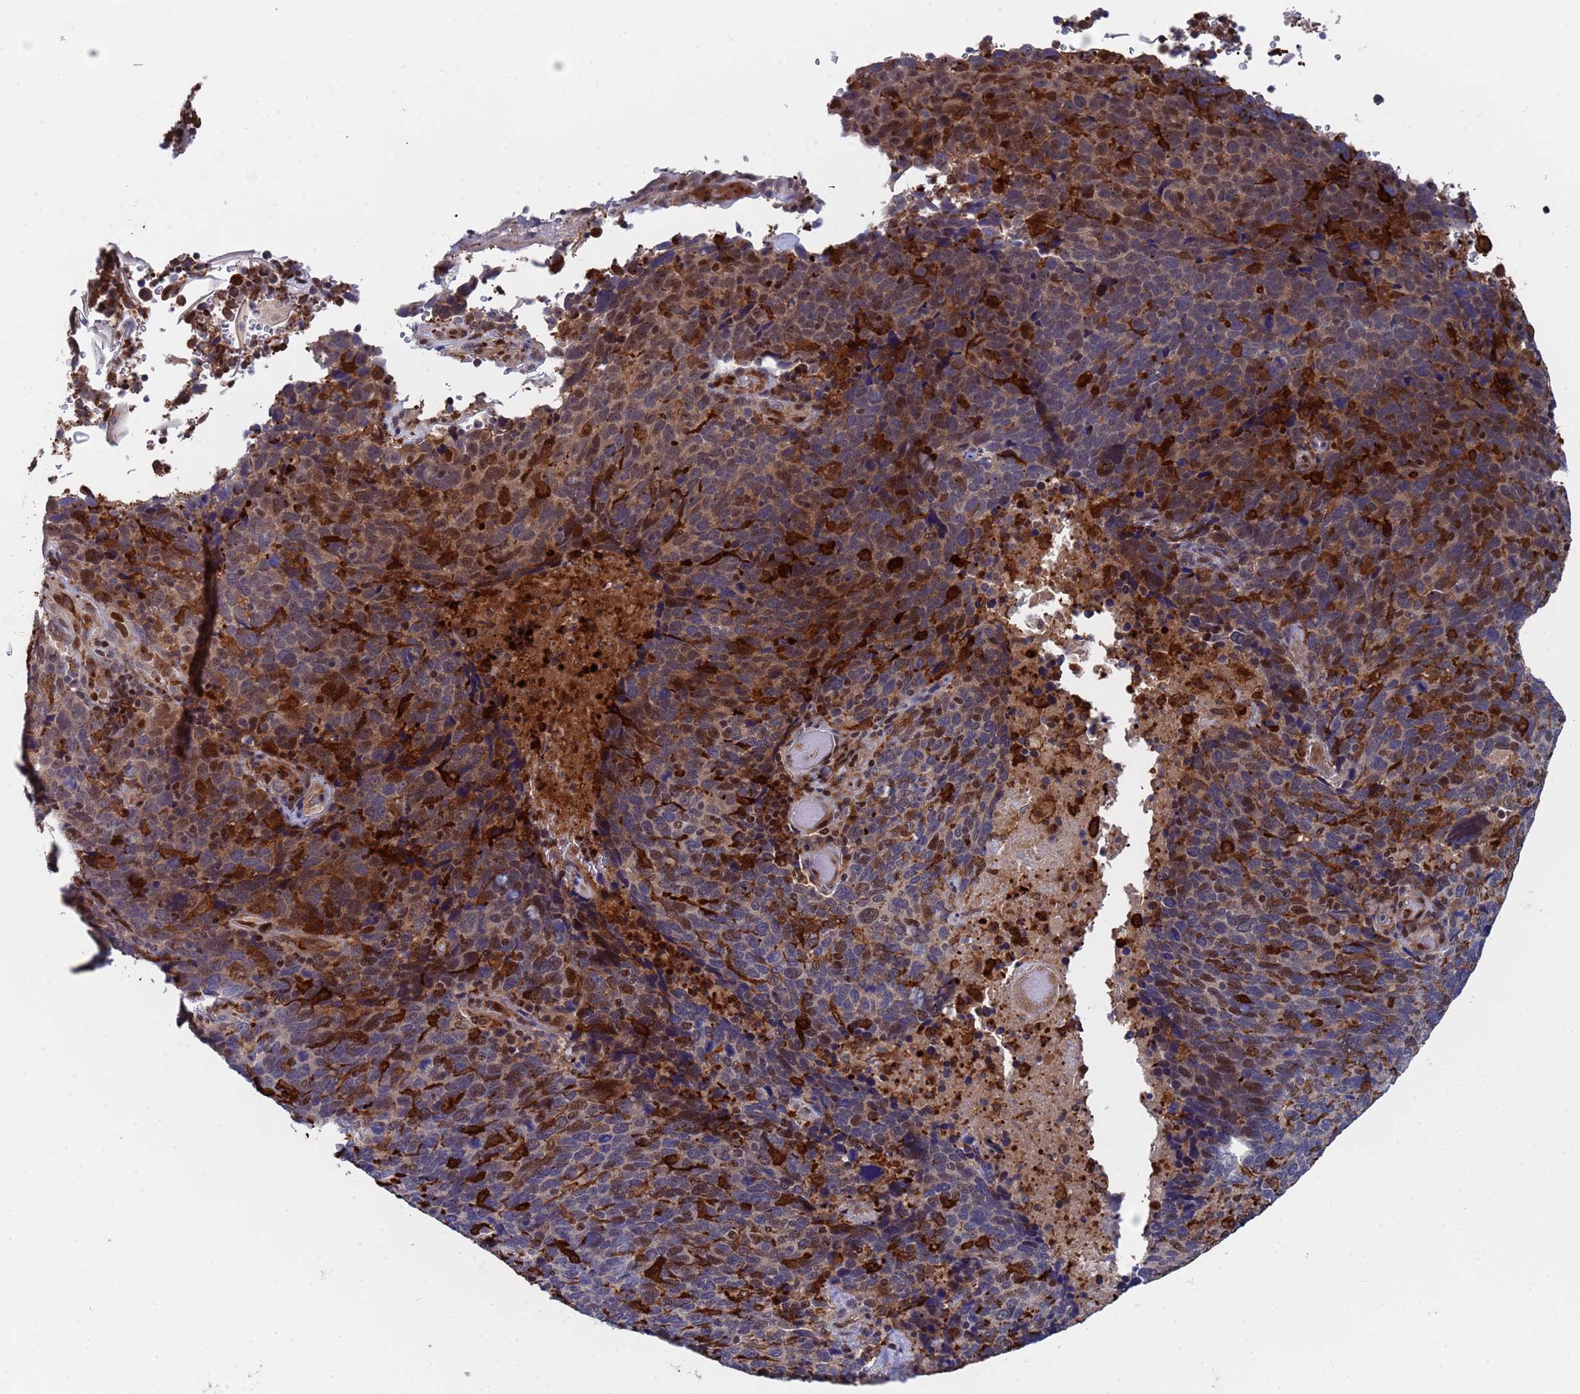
{"staining": {"intensity": "moderate", "quantity": "25%-75%", "location": "nuclear"}, "tissue": "cervical cancer", "cell_type": "Tumor cells", "image_type": "cancer", "snomed": [{"axis": "morphology", "description": "Squamous cell carcinoma, NOS"}, {"axis": "topography", "description": "Cervix"}], "caption": "The image reveals immunohistochemical staining of cervical cancer. There is moderate nuclear positivity is identified in about 25%-75% of tumor cells.", "gene": "TMBIM6", "patient": {"sex": "female", "age": 41}}